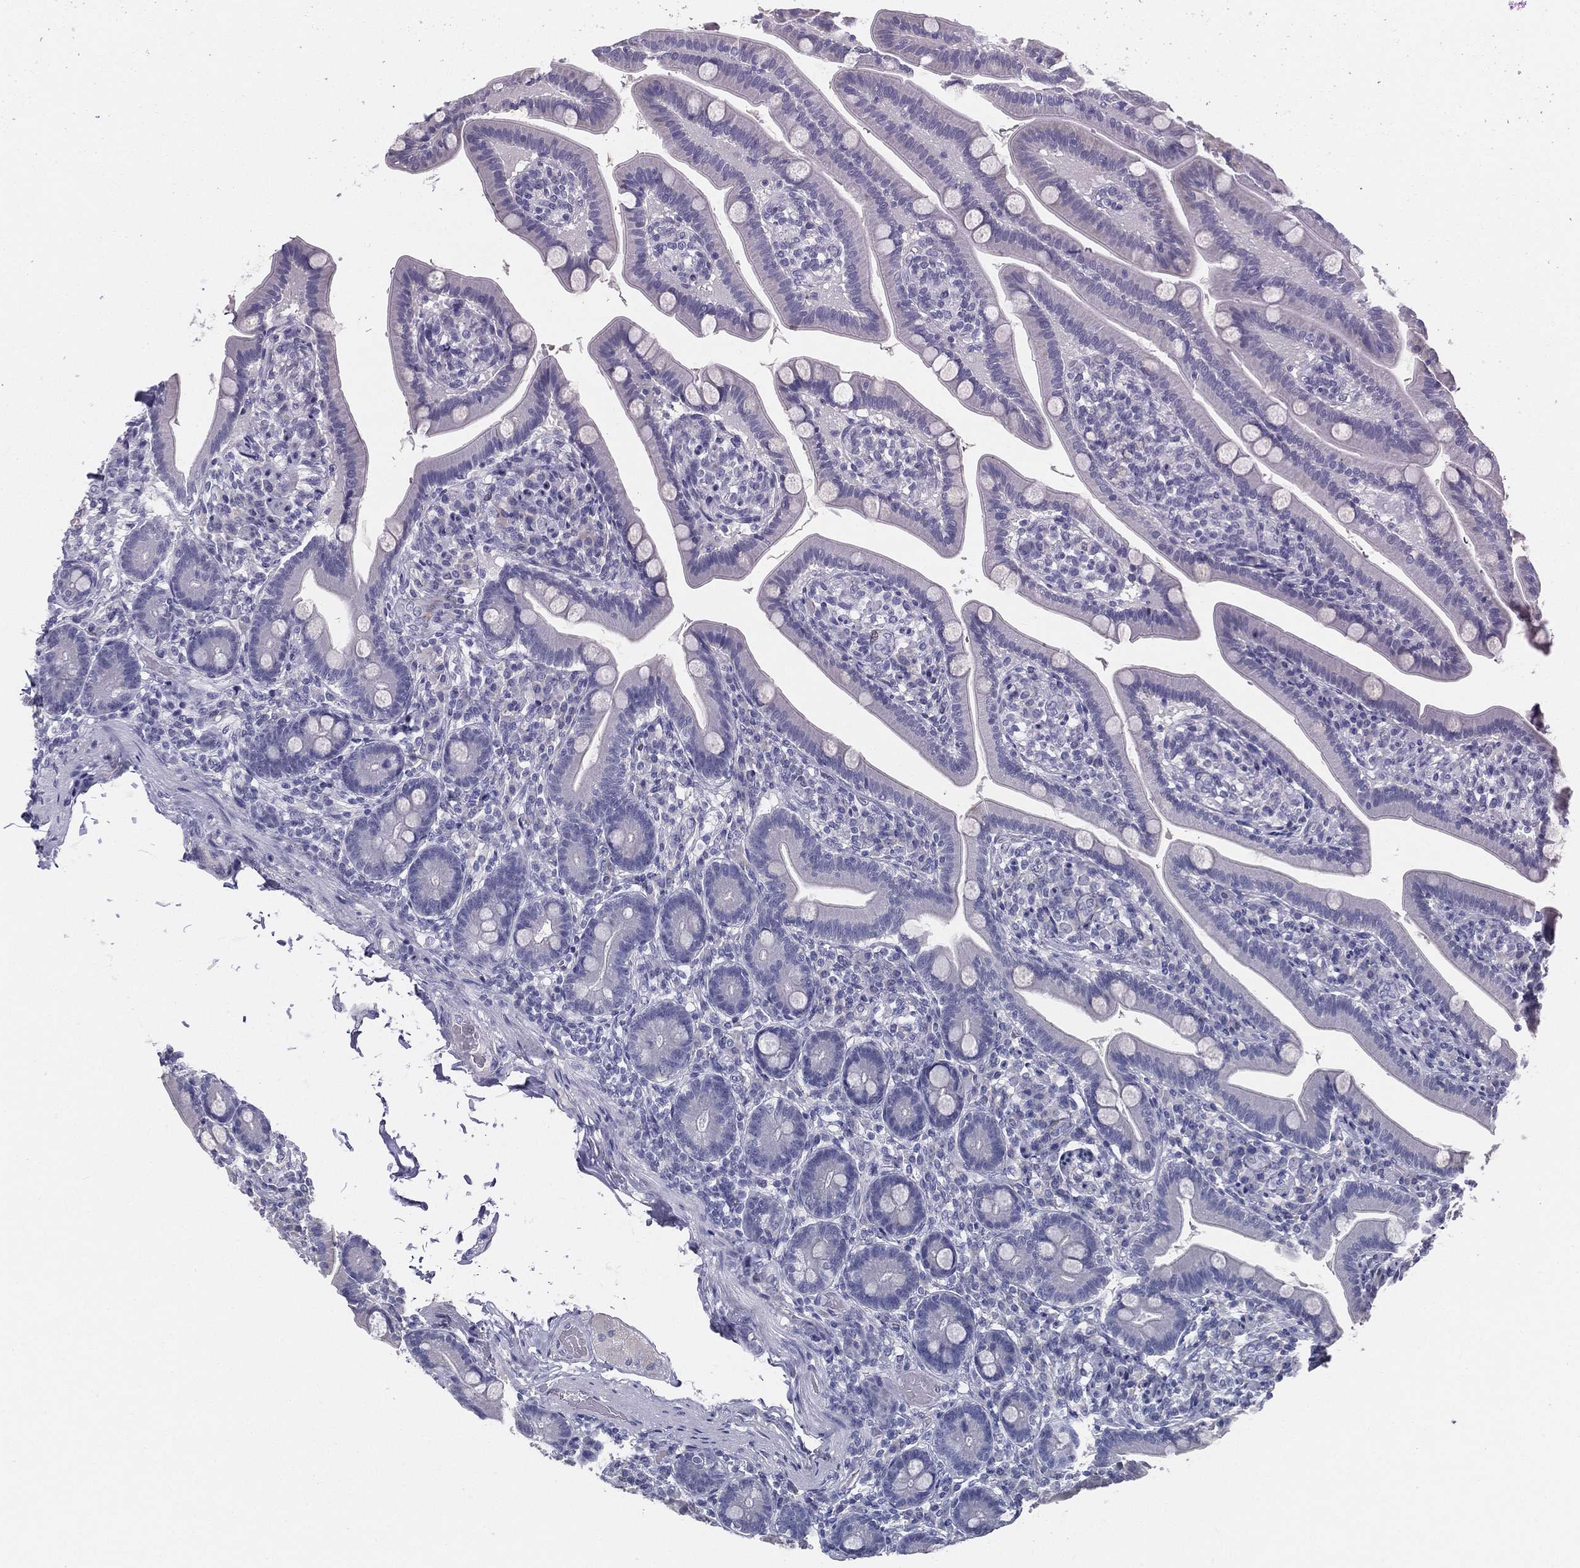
{"staining": {"intensity": "negative", "quantity": "none", "location": "none"}, "tissue": "small intestine", "cell_type": "Glandular cells", "image_type": "normal", "snomed": [{"axis": "morphology", "description": "Normal tissue, NOS"}, {"axis": "topography", "description": "Small intestine"}], "caption": "High magnification brightfield microscopy of benign small intestine stained with DAB (brown) and counterstained with hematoxylin (blue): glandular cells show no significant positivity. The staining was performed using DAB to visualize the protein expression in brown, while the nuclei were stained in blue with hematoxylin (Magnification: 20x).", "gene": "STS", "patient": {"sex": "male", "age": 66}}